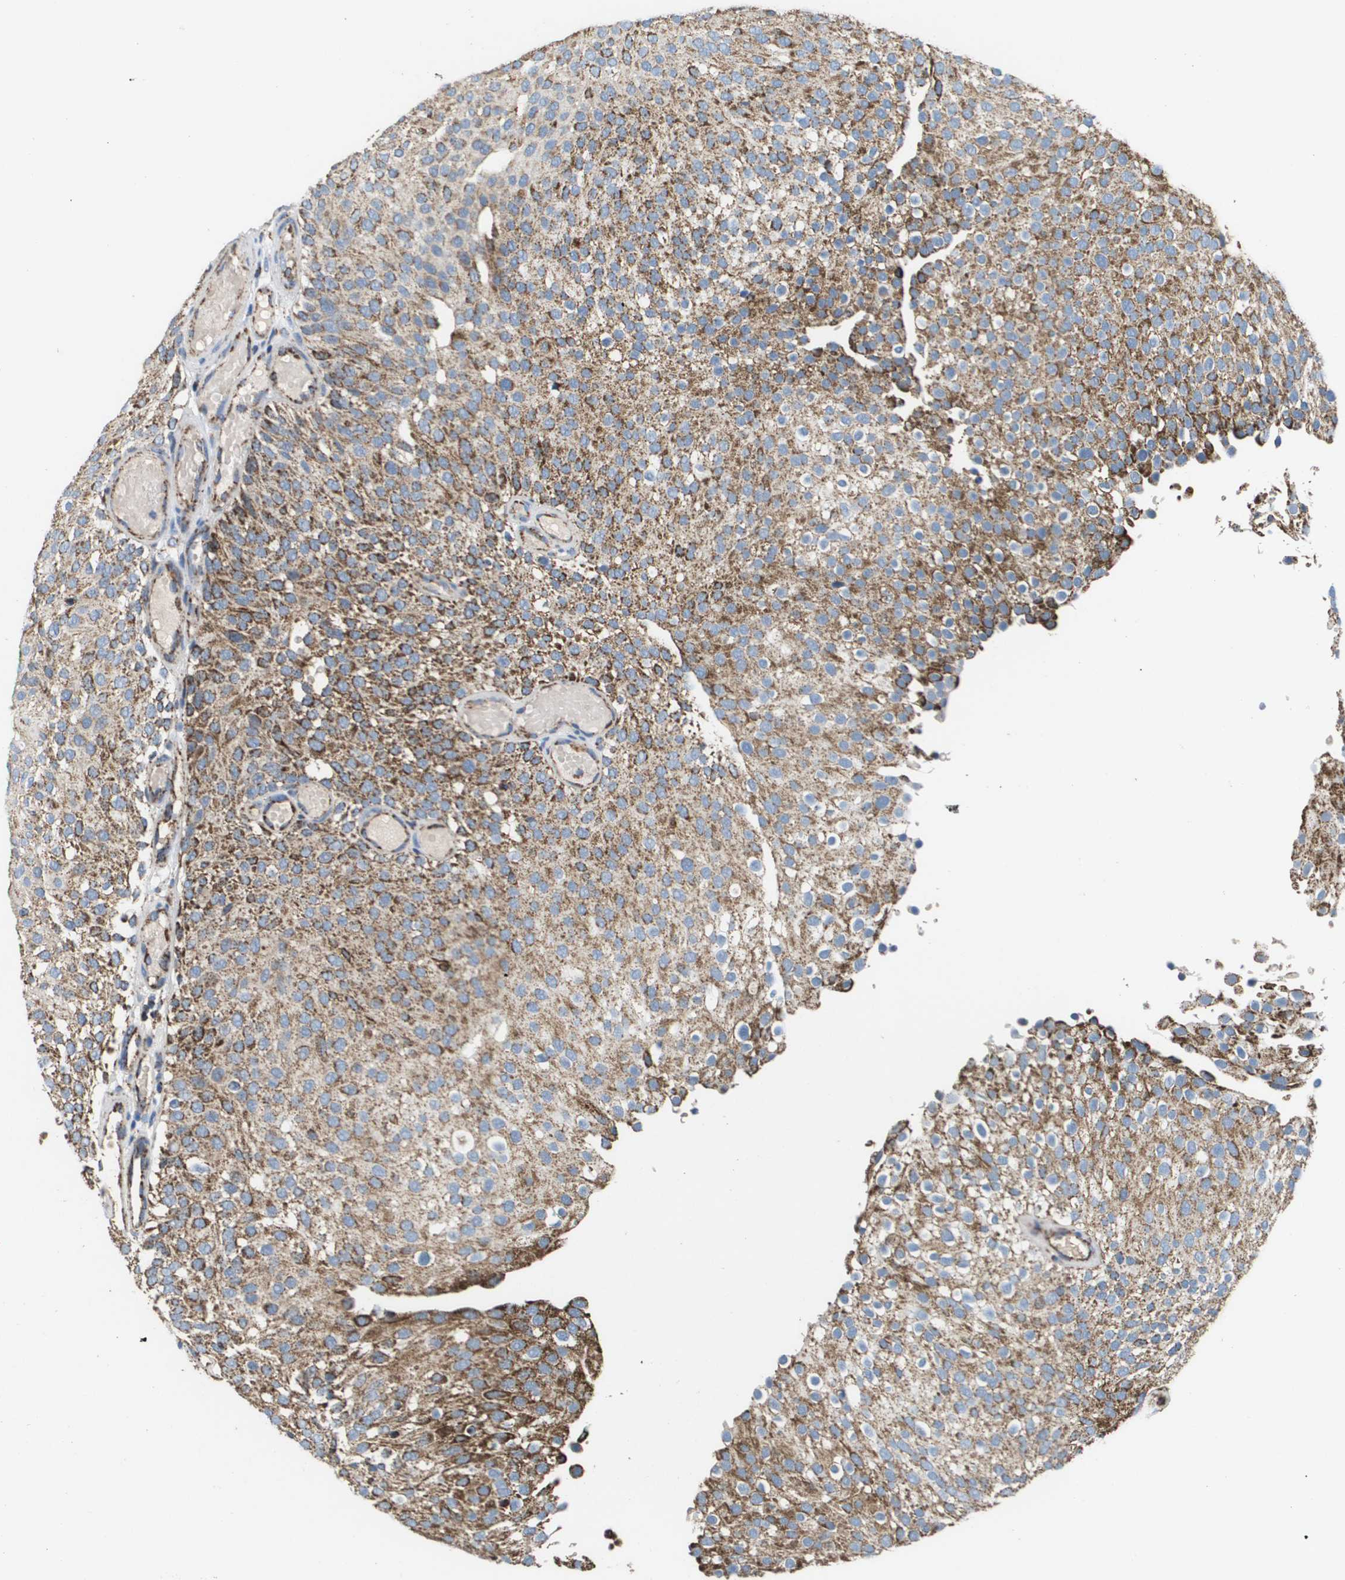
{"staining": {"intensity": "strong", "quantity": ">75%", "location": "cytoplasmic/membranous"}, "tissue": "urothelial cancer", "cell_type": "Tumor cells", "image_type": "cancer", "snomed": [{"axis": "morphology", "description": "Urothelial carcinoma, Low grade"}, {"axis": "topography", "description": "Urinary bladder"}], "caption": "Protein staining by IHC exhibits strong cytoplasmic/membranous positivity in about >75% of tumor cells in urothelial cancer.", "gene": "ATP5F1B", "patient": {"sex": "male", "age": 78}}